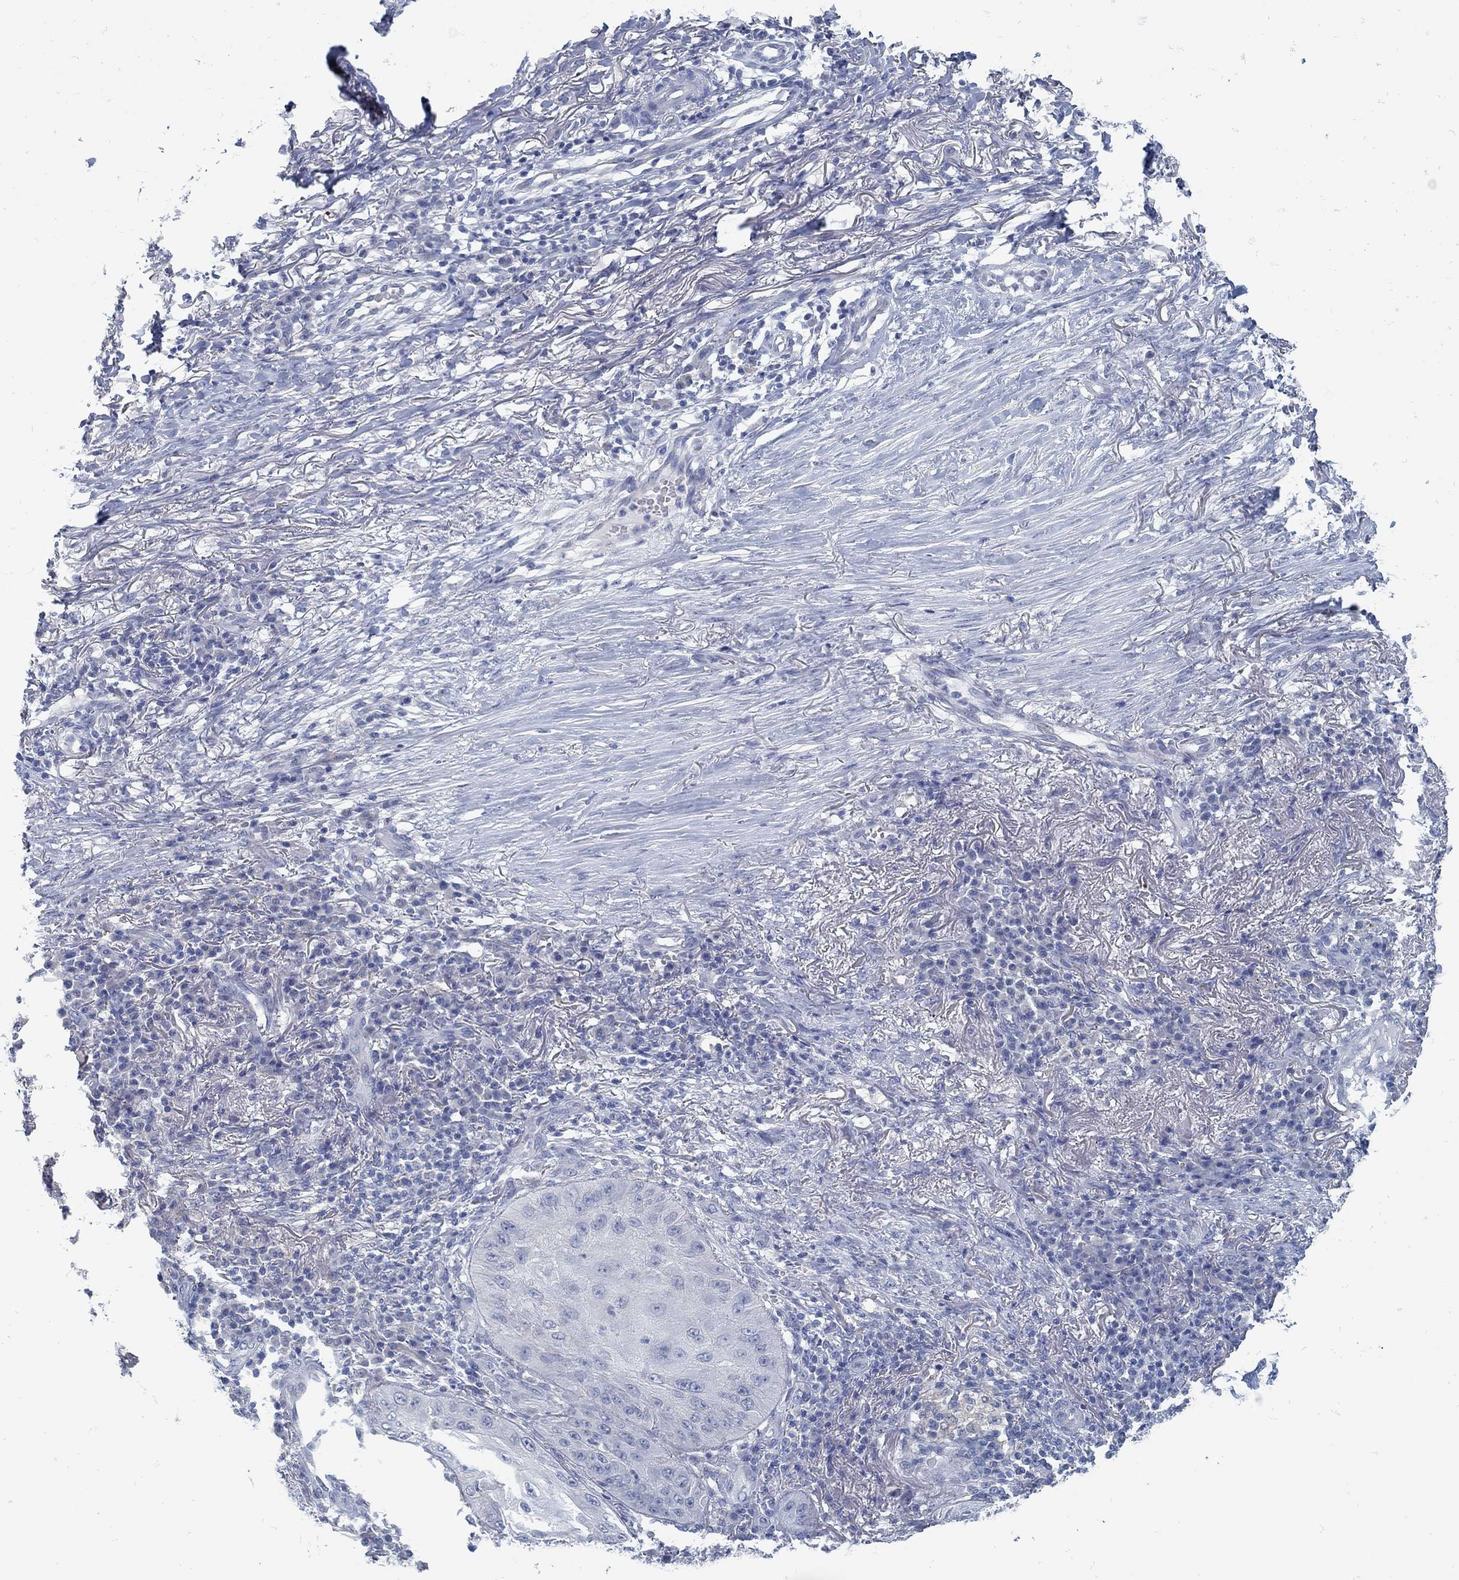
{"staining": {"intensity": "negative", "quantity": "none", "location": "none"}, "tissue": "skin cancer", "cell_type": "Tumor cells", "image_type": "cancer", "snomed": [{"axis": "morphology", "description": "Squamous cell carcinoma, NOS"}, {"axis": "topography", "description": "Skin"}], "caption": "A photomicrograph of skin cancer stained for a protein reveals no brown staining in tumor cells.", "gene": "ZFAND4", "patient": {"sex": "male", "age": 70}}